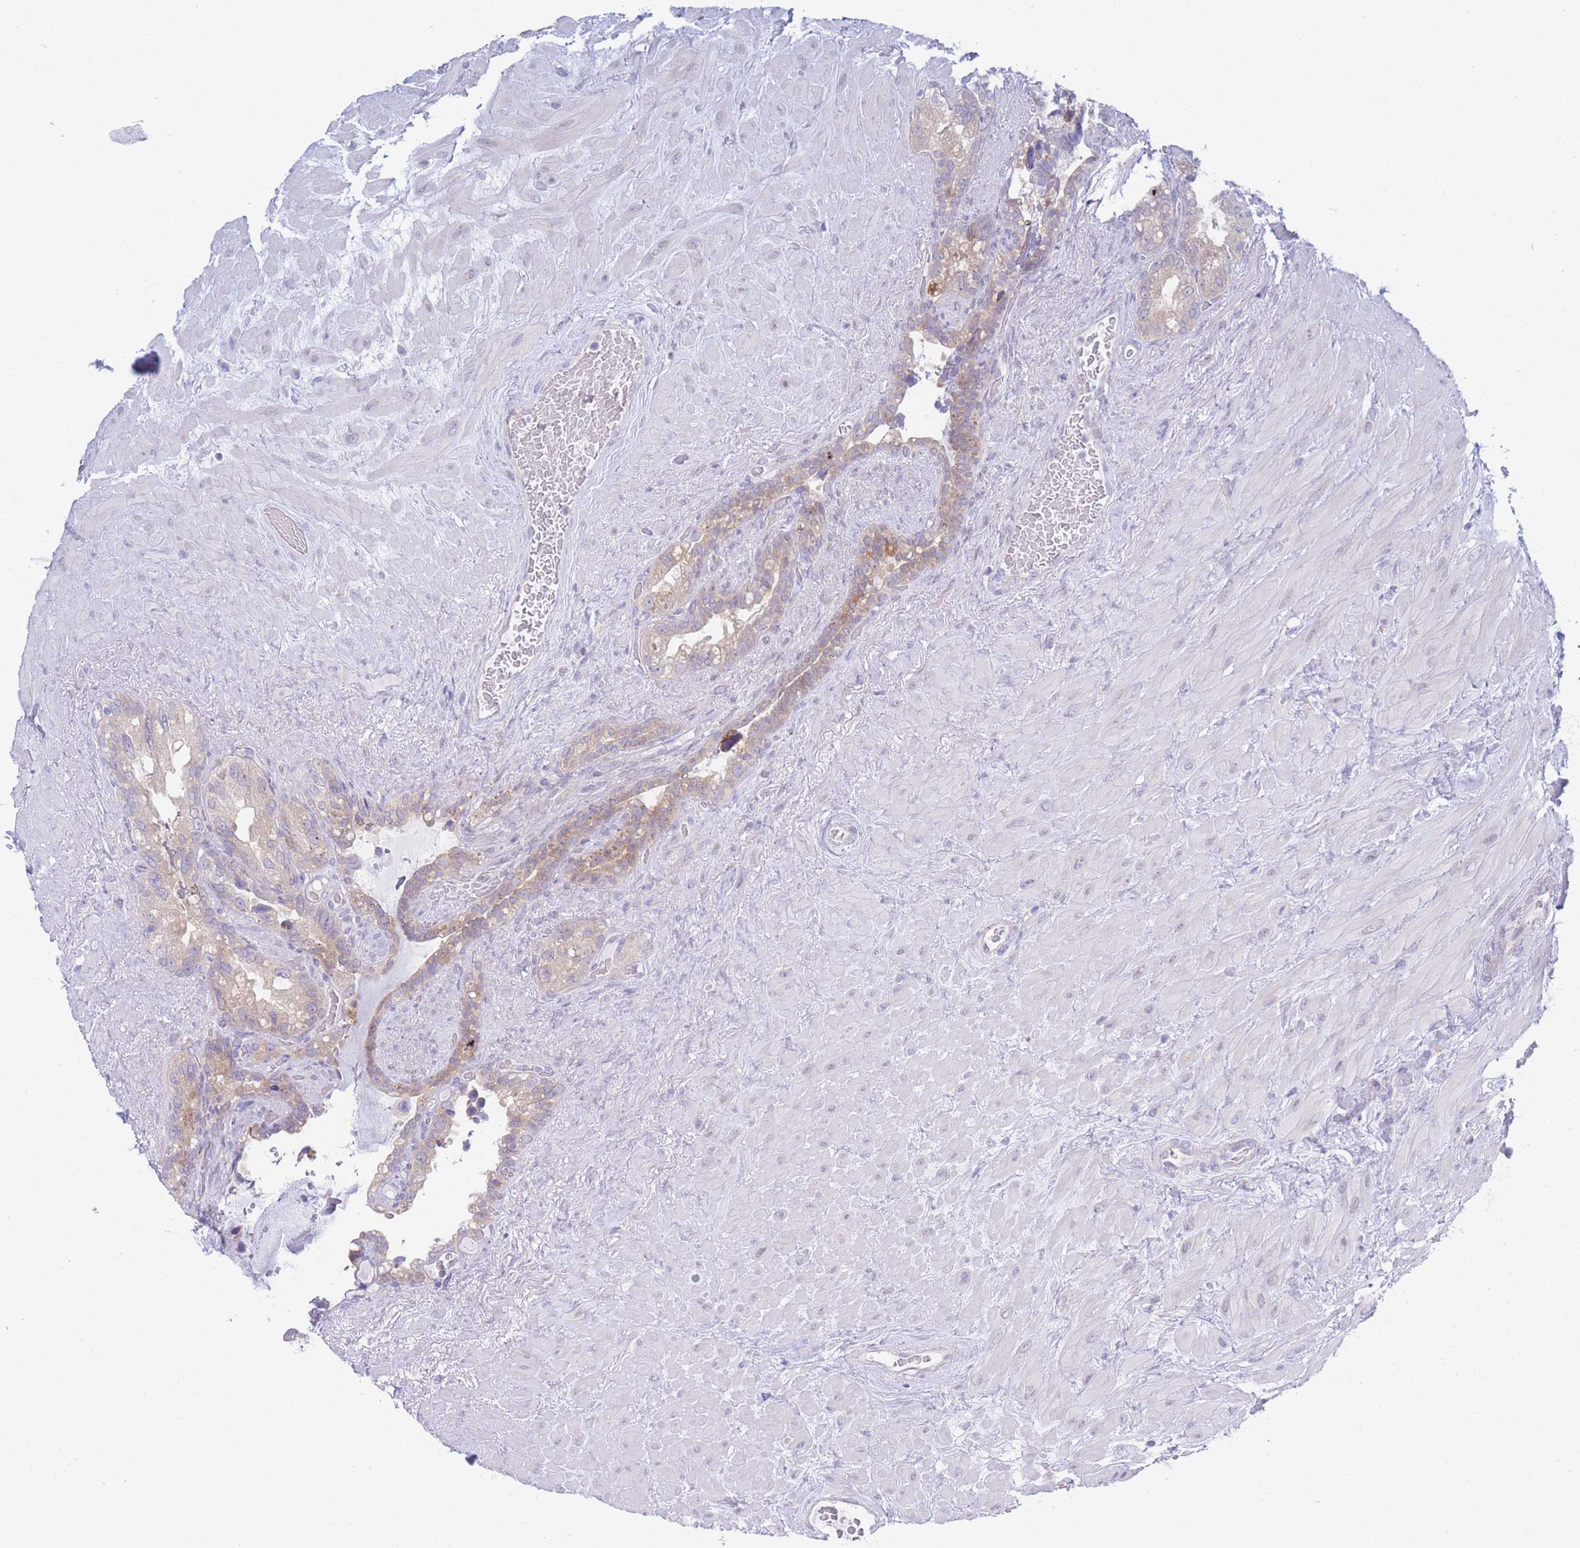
{"staining": {"intensity": "weak", "quantity": "<25%", "location": "cytoplasmic/membranous"}, "tissue": "seminal vesicle", "cell_type": "Glandular cells", "image_type": "normal", "snomed": [{"axis": "morphology", "description": "Normal tissue, NOS"}, {"axis": "topography", "description": "Seminal veicle"}], "caption": "This is a histopathology image of IHC staining of unremarkable seminal vesicle, which shows no positivity in glandular cells. The staining is performed using DAB (3,3'-diaminobenzidine) brown chromogen with nuclei counter-stained in using hematoxylin.", "gene": "ZNF510", "patient": {"sex": "male", "age": 80}}